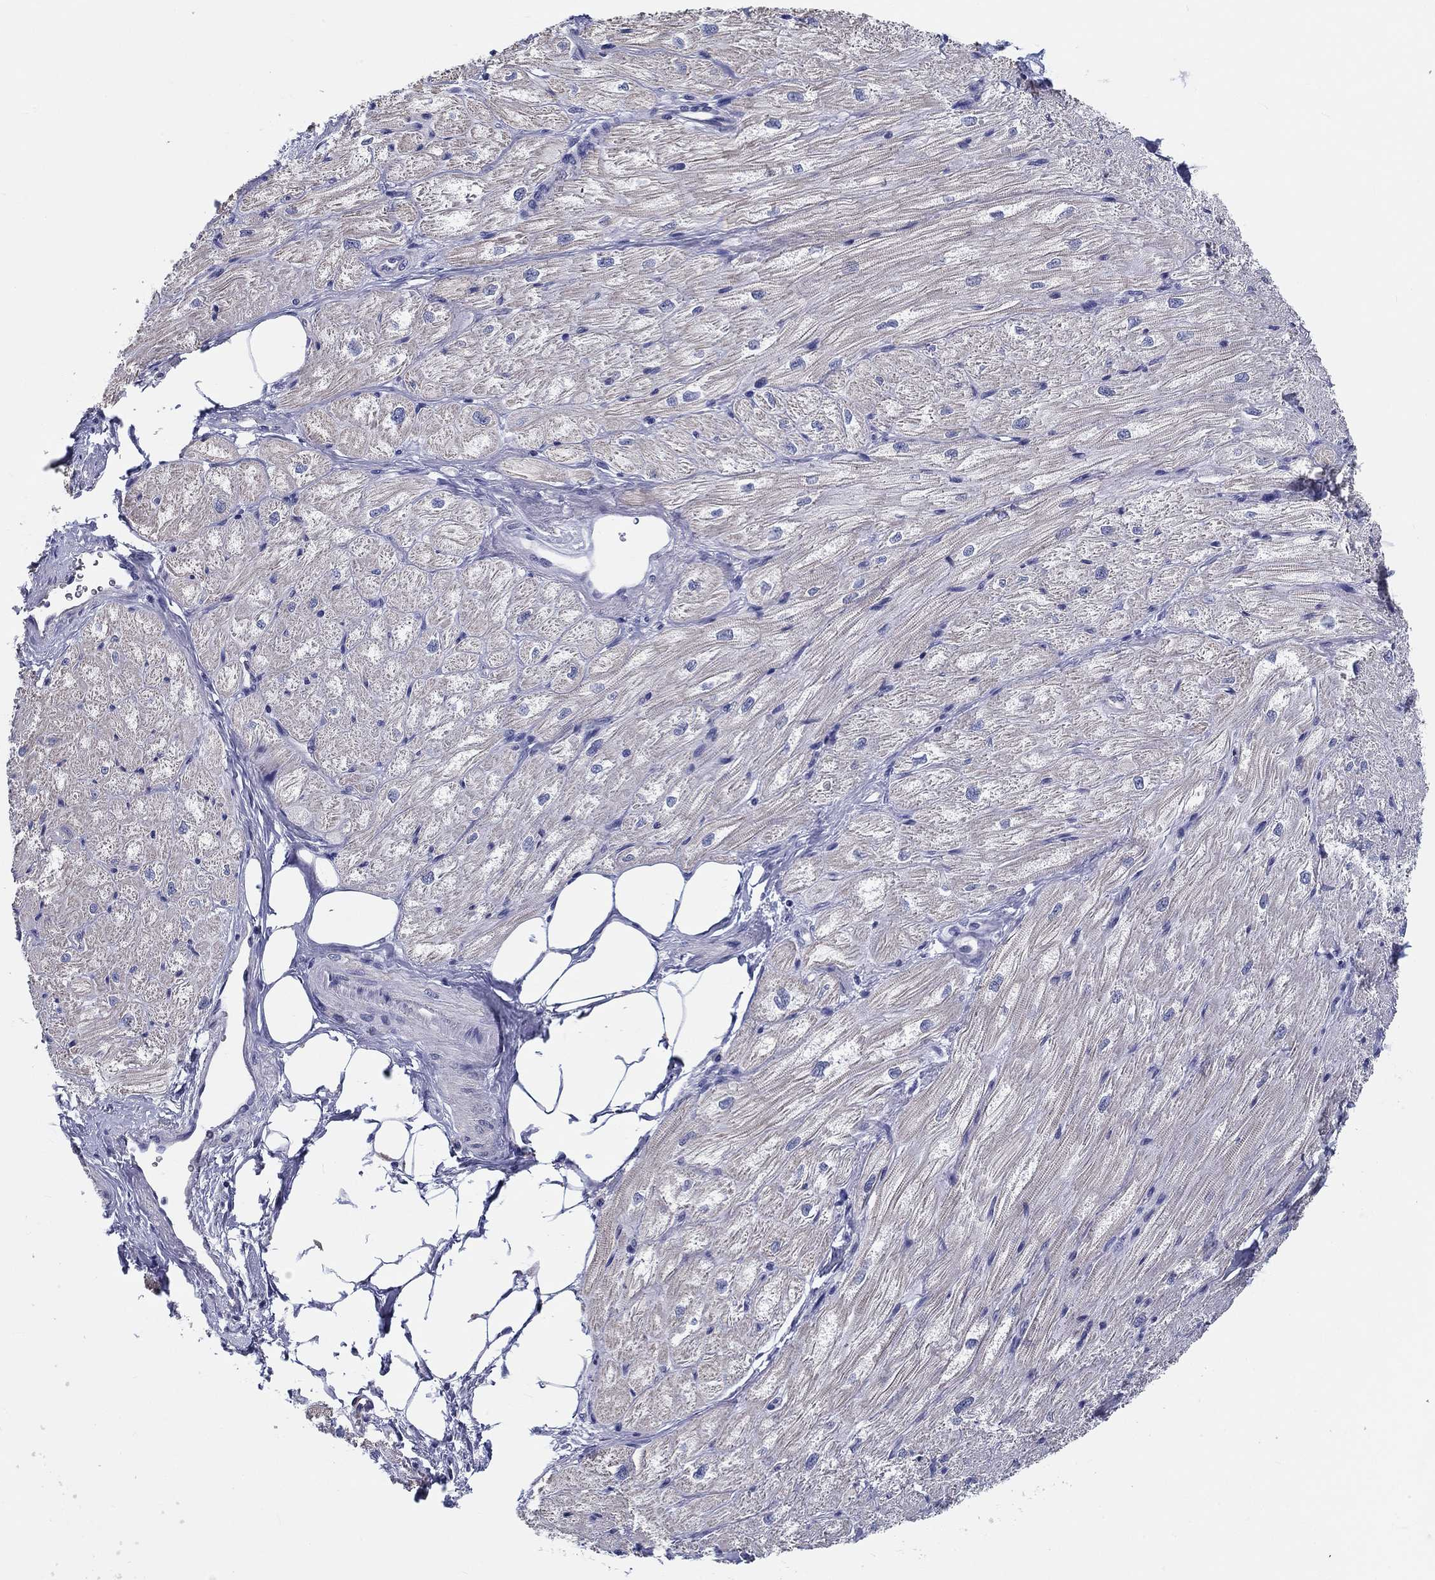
{"staining": {"intensity": "negative", "quantity": "none", "location": "none"}, "tissue": "heart muscle", "cell_type": "Cardiomyocytes", "image_type": "normal", "snomed": [{"axis": "morphology", "description": "Normal tissue, NOS"}, {"axis": "topography", "description": "Heart"}], "caption": "Heart muscle was stained to show a protein in brown. There is no significant expression in cardiomyocytes. Brightfield microscopy of IHC stained with DAB (3,3'-diaminobenzidine) (brown) and hematoxylin (blue), captured at high magnification.", "gene": "CRYGD", "patient": {"sex": "male", "age": 57}}